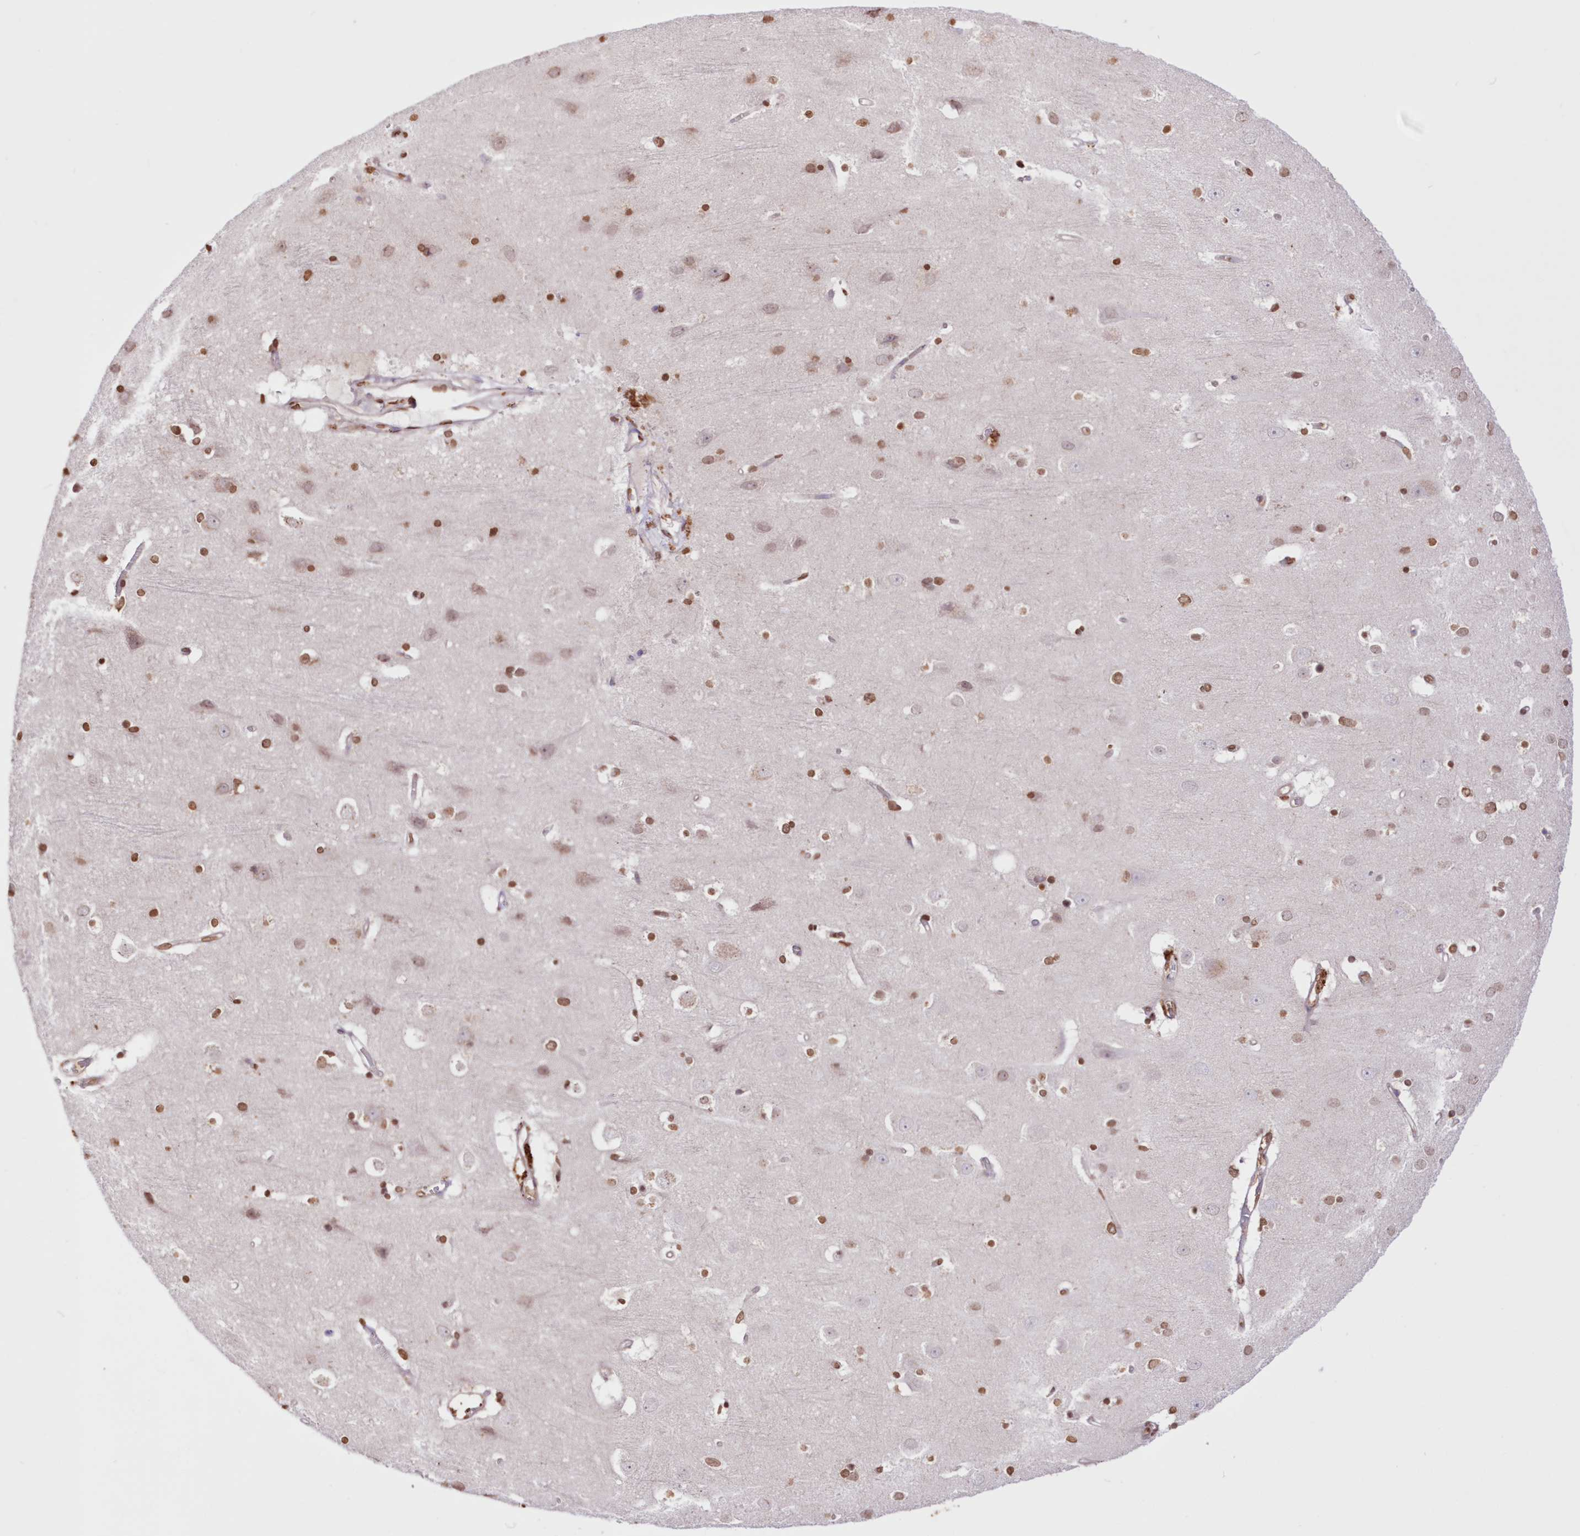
{"staining": {"intensity": "moderate", "quantity": ">75%", "location": "cytoplasmic/membranous,nuclear"}, "tissue": "cerebral cortex", "cell_type": "Endothelial cells", "image_type": "normal", "snomed": [{"axis": "morphology", "description": "Normal tissue, NOS"}, {"axis": "topography", "description": "Cerebral cortex"}], "caption": "IHC image of normal cerebral cortex: cerebral cortex stained using immunohistochemistry demonstrates medium levels of moderate protein expression localized specifically in the cytoplasmic/membranous,nuclear of endothelial cells, appearing as a cytoplasmic/membranous,nuclear brown color.", "gene": "FCHO2", "patient": {"sex": "male", "age": 54}}